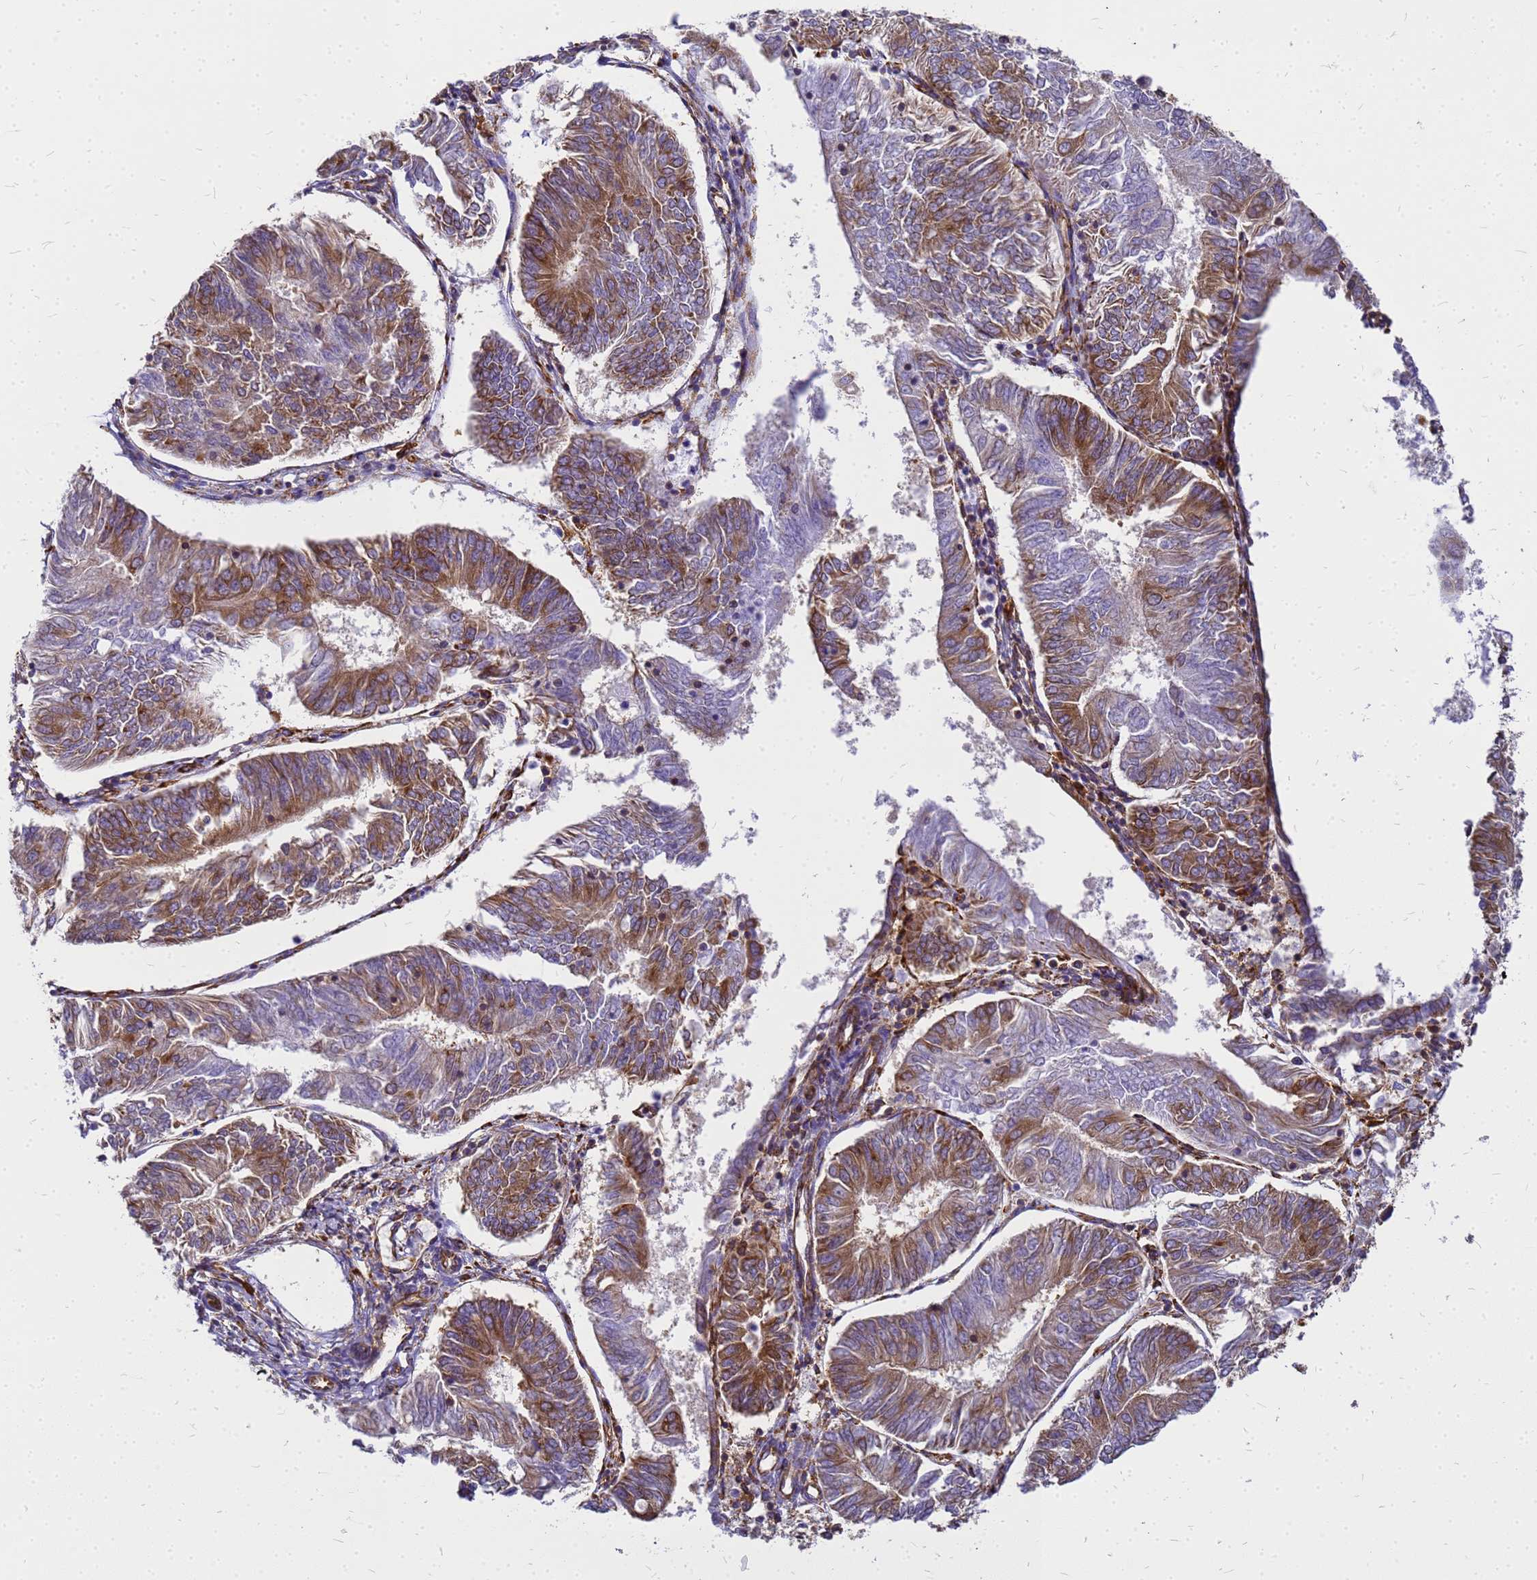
{"staining": {"intensity": "moderate", "quantity": ">75%", "location": "cytoplasmic/membranous"}, "tissue": "endometrial cancer", "cell_type": "Tumor cells", "image_type": "cancer", "snomed": [{"axis": "morphology", "description": "Adenocarcinoma, NOS"}, {"axis": "topography", "description": "Endometrium"}], "caption": "The photomicrograph reveals a brown stain indicating the presence of a protein in the cytoplasmic/membranous of tumor cells in endometrial adenocarcinoma.", "gene": "EEF1D", "patient": {"sex": "female", "age": 58}}